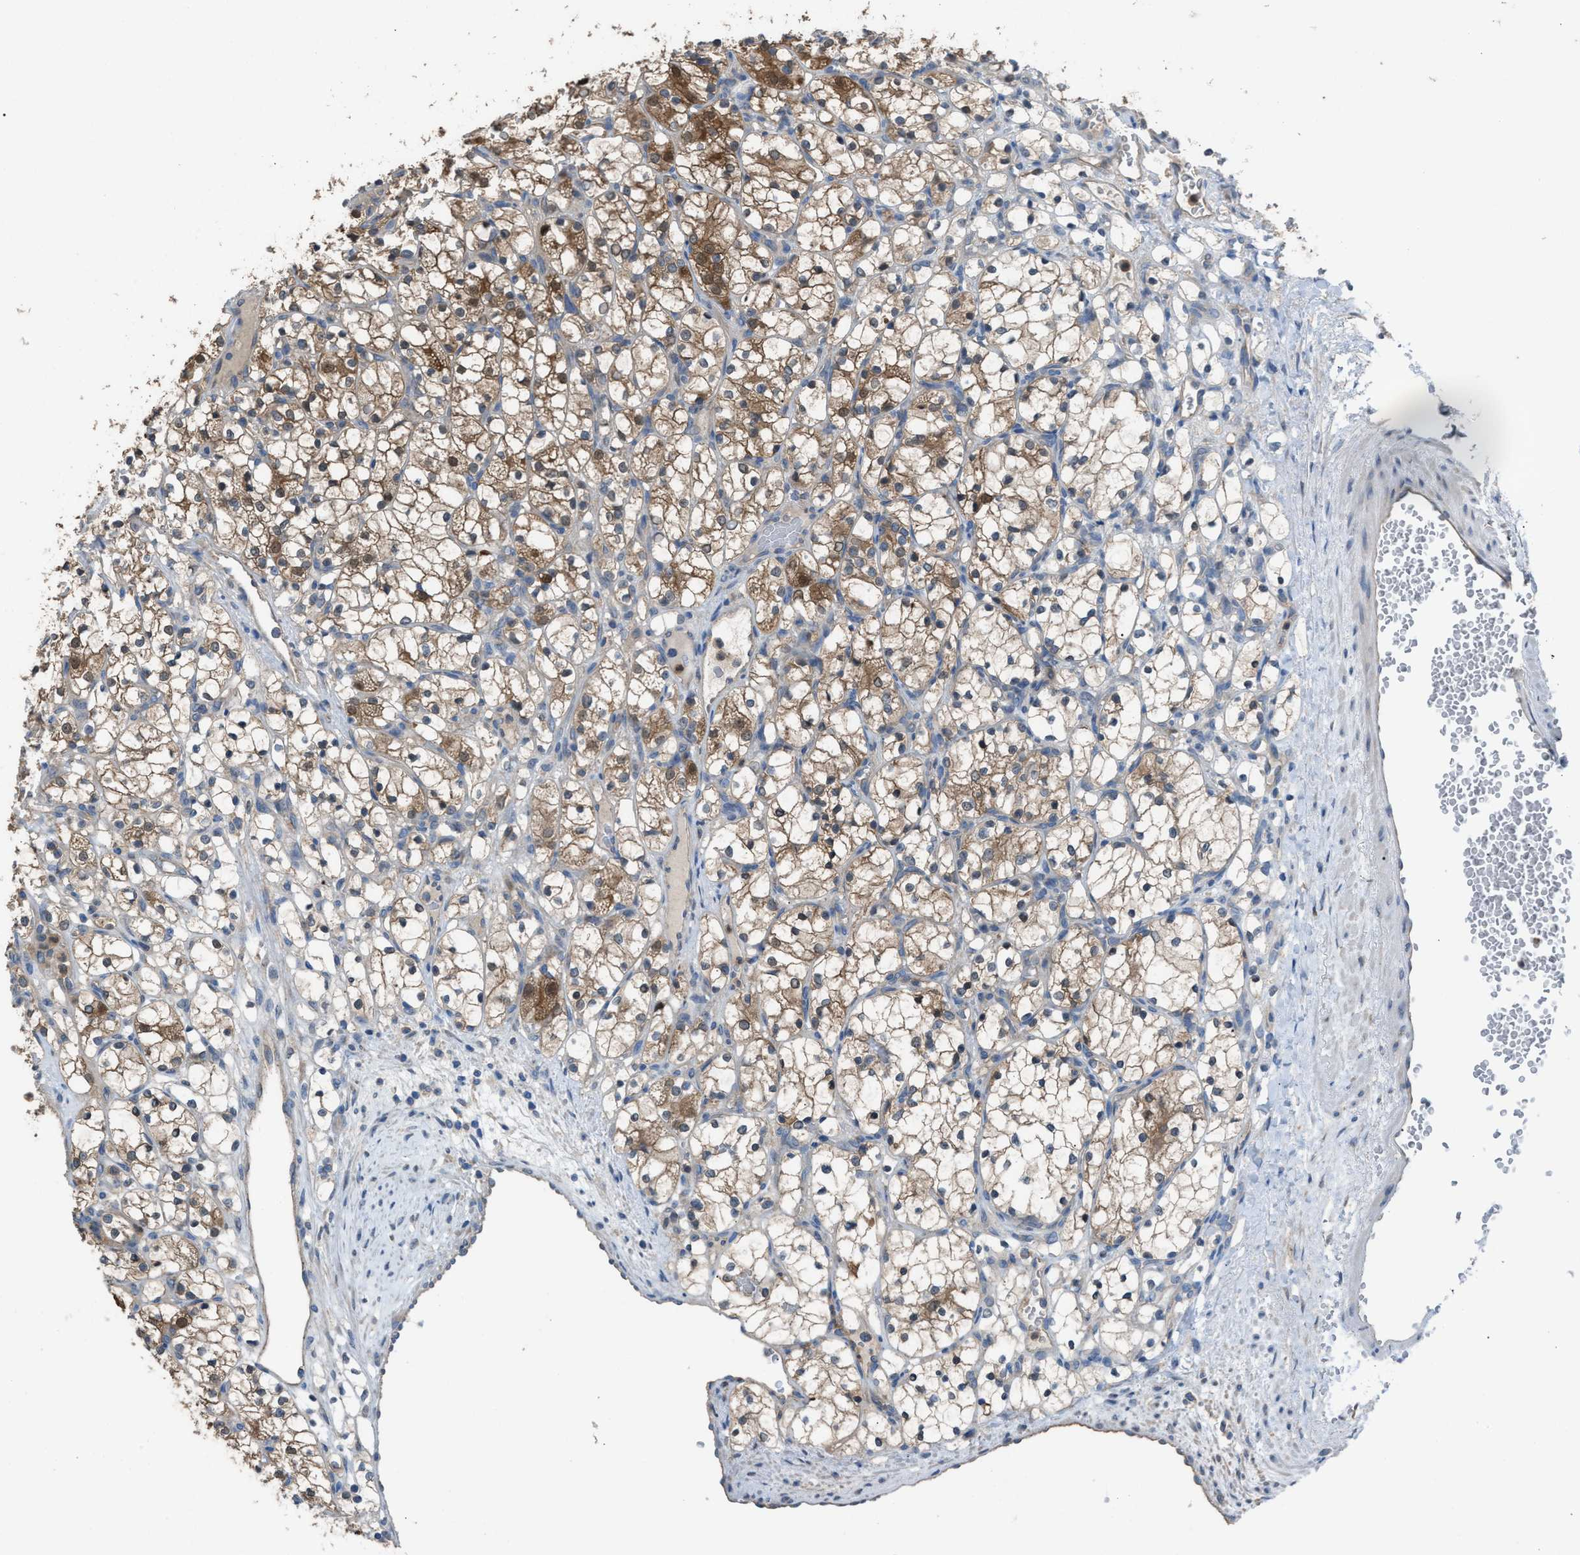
{"staining": {"intensity": "moderate", "quantity": "25%-75%", "location": "cytoplasmic/membranous"}, "tissue": "renal cancer", "cell_type": "Tumor cells", "image_type": "cancer", "snomed": [{"axis": "morphology", "description": "Adenocarcinoma, NOS"}, {"axis": "topography", "description": "Kidney"}], "caption": "Immunohistochemical staining of adenocarcinoma (renal) reveals moderate cytoplasmic/membranous protein staining in approximately 25%-75% of tumor cells.", "gene": "NQO2", "patient": {"sex": "female", "age": 69}}